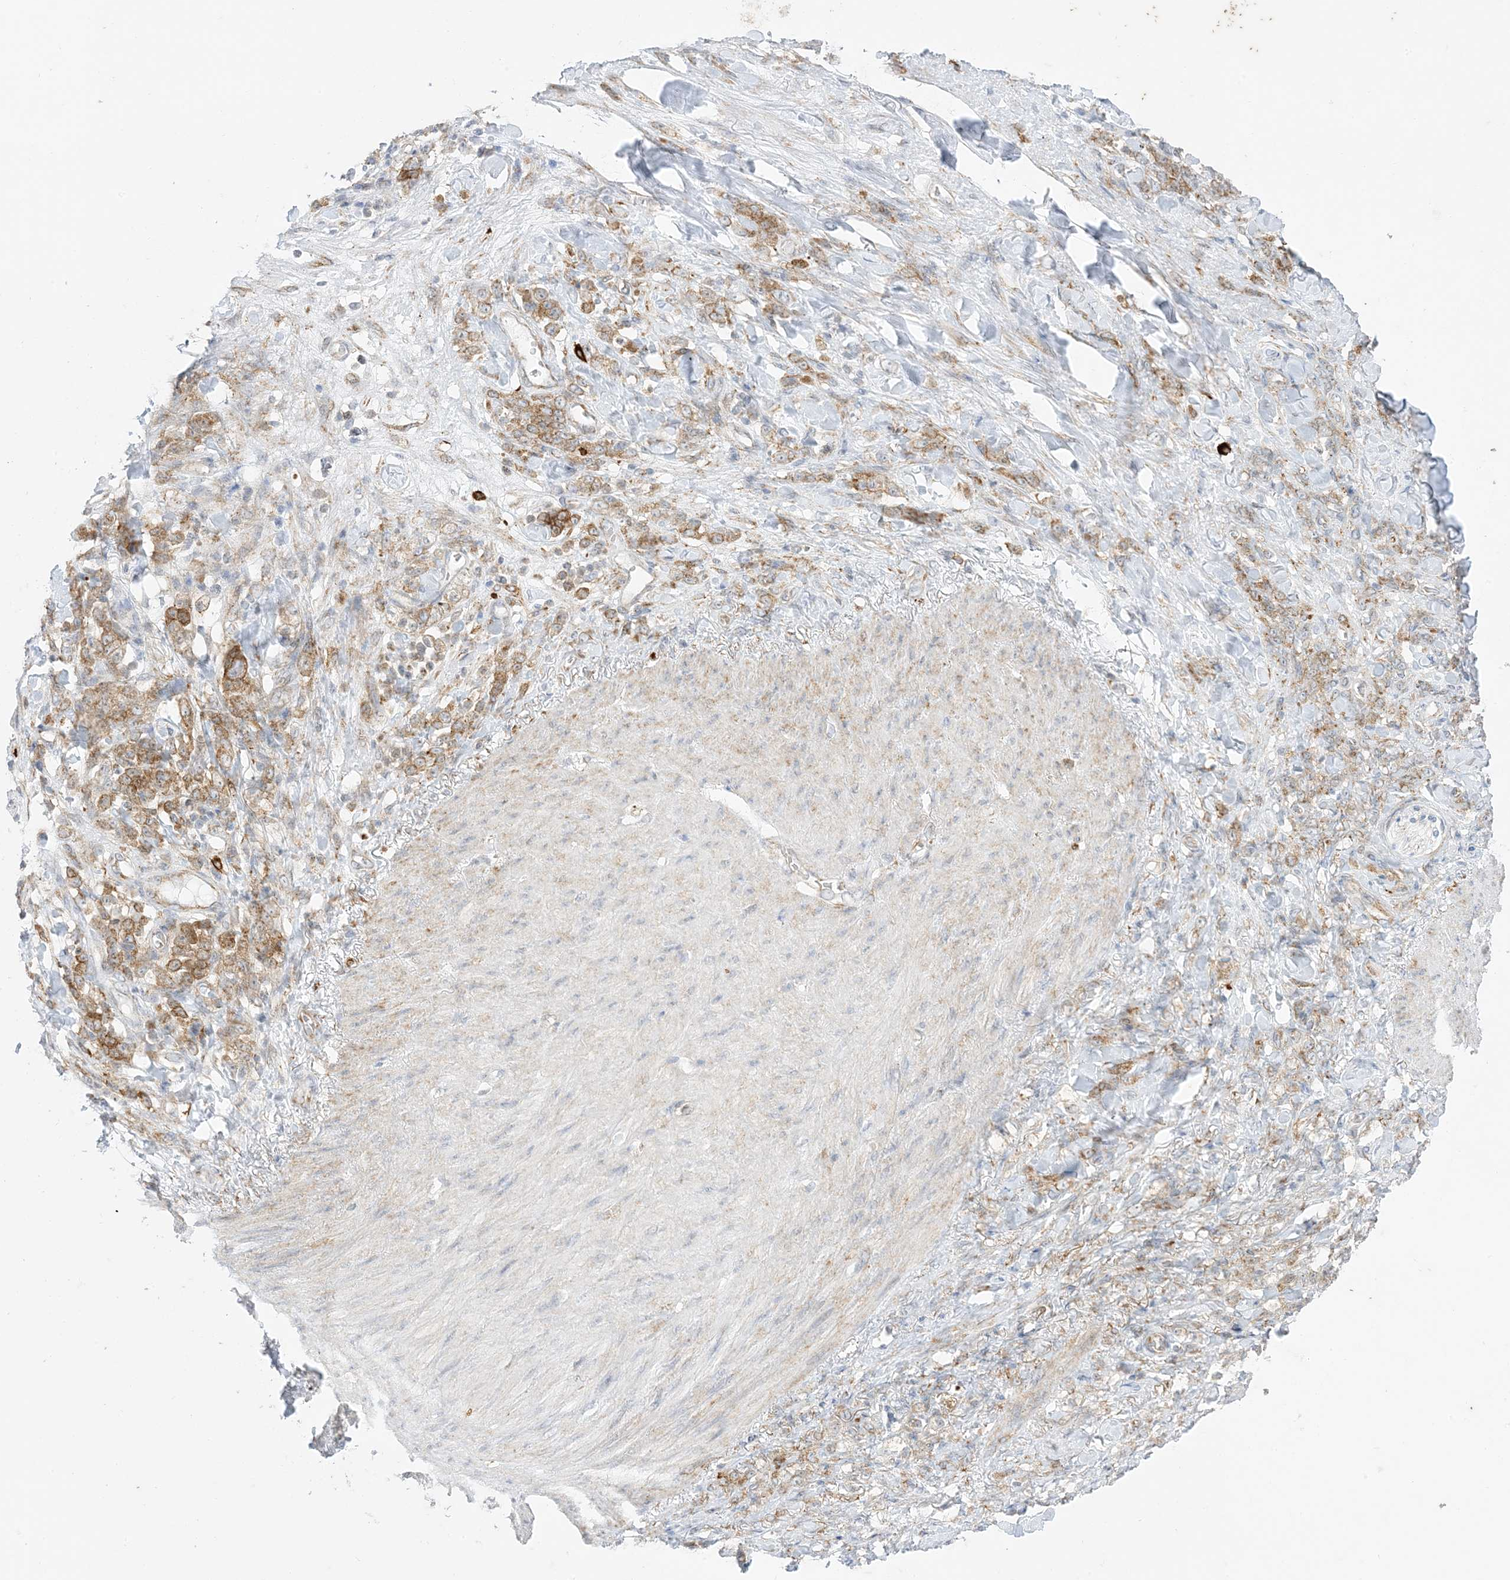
{"staining": {"intensity": "moderate", "quantity": ">75%", "location": "cytoplasmic/membranous"}, "tissue": "stomach cancer", "cell_type": "Tumor cells", "image_type": "cancer", "snomed": [{"axis": "morphology", "description": "Normal tissue, NOS"}, {"axis": "morphology", "description": "Adenocarcinoma, NOS"}, {"axis": "topography", "description": "Stomach"}], "caption": "Stomach cancer stained with a protein marker shows moderate staining in tumor cells.", "gene": "RAC1", "patient": {"sex": "male", "age": 82}}